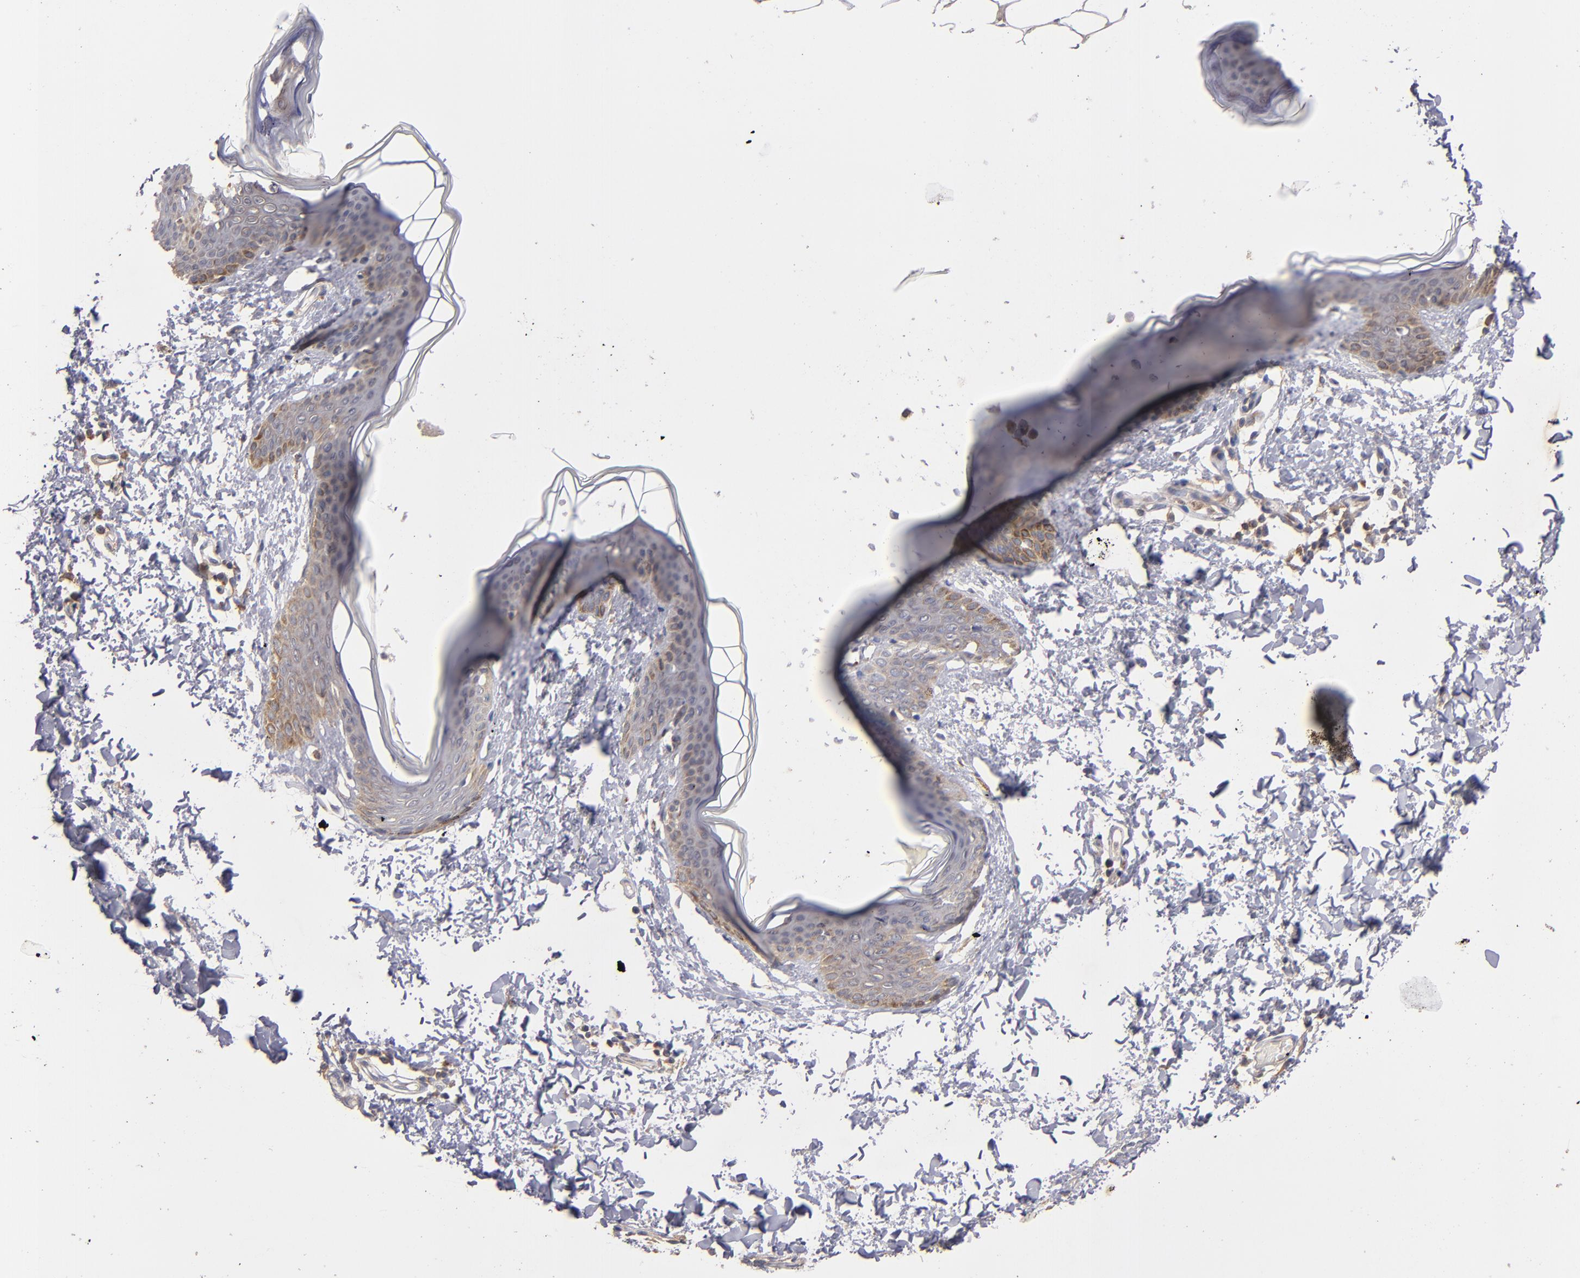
{"staining": {"intensity": "negative", "quantity": "none", "location": "none"}, "tissue": "skin", "cell_type": "Fibroblasts", "image_type": "normal", "snomed": [{"axis": "morphology", "description": "Normal tissue, NOS"}, {"axis": "topography", "description": "Skin"}], "caption": "Immunohistochemistry (IHC) photomicrograph of benign skin: skin stained with DAB (3,3'-diaminobenzidine) demonstrates no significant protein expression in fibroblasts.", "gene": "UPF3B", "patient": {"sex": "female", "age": 17}}